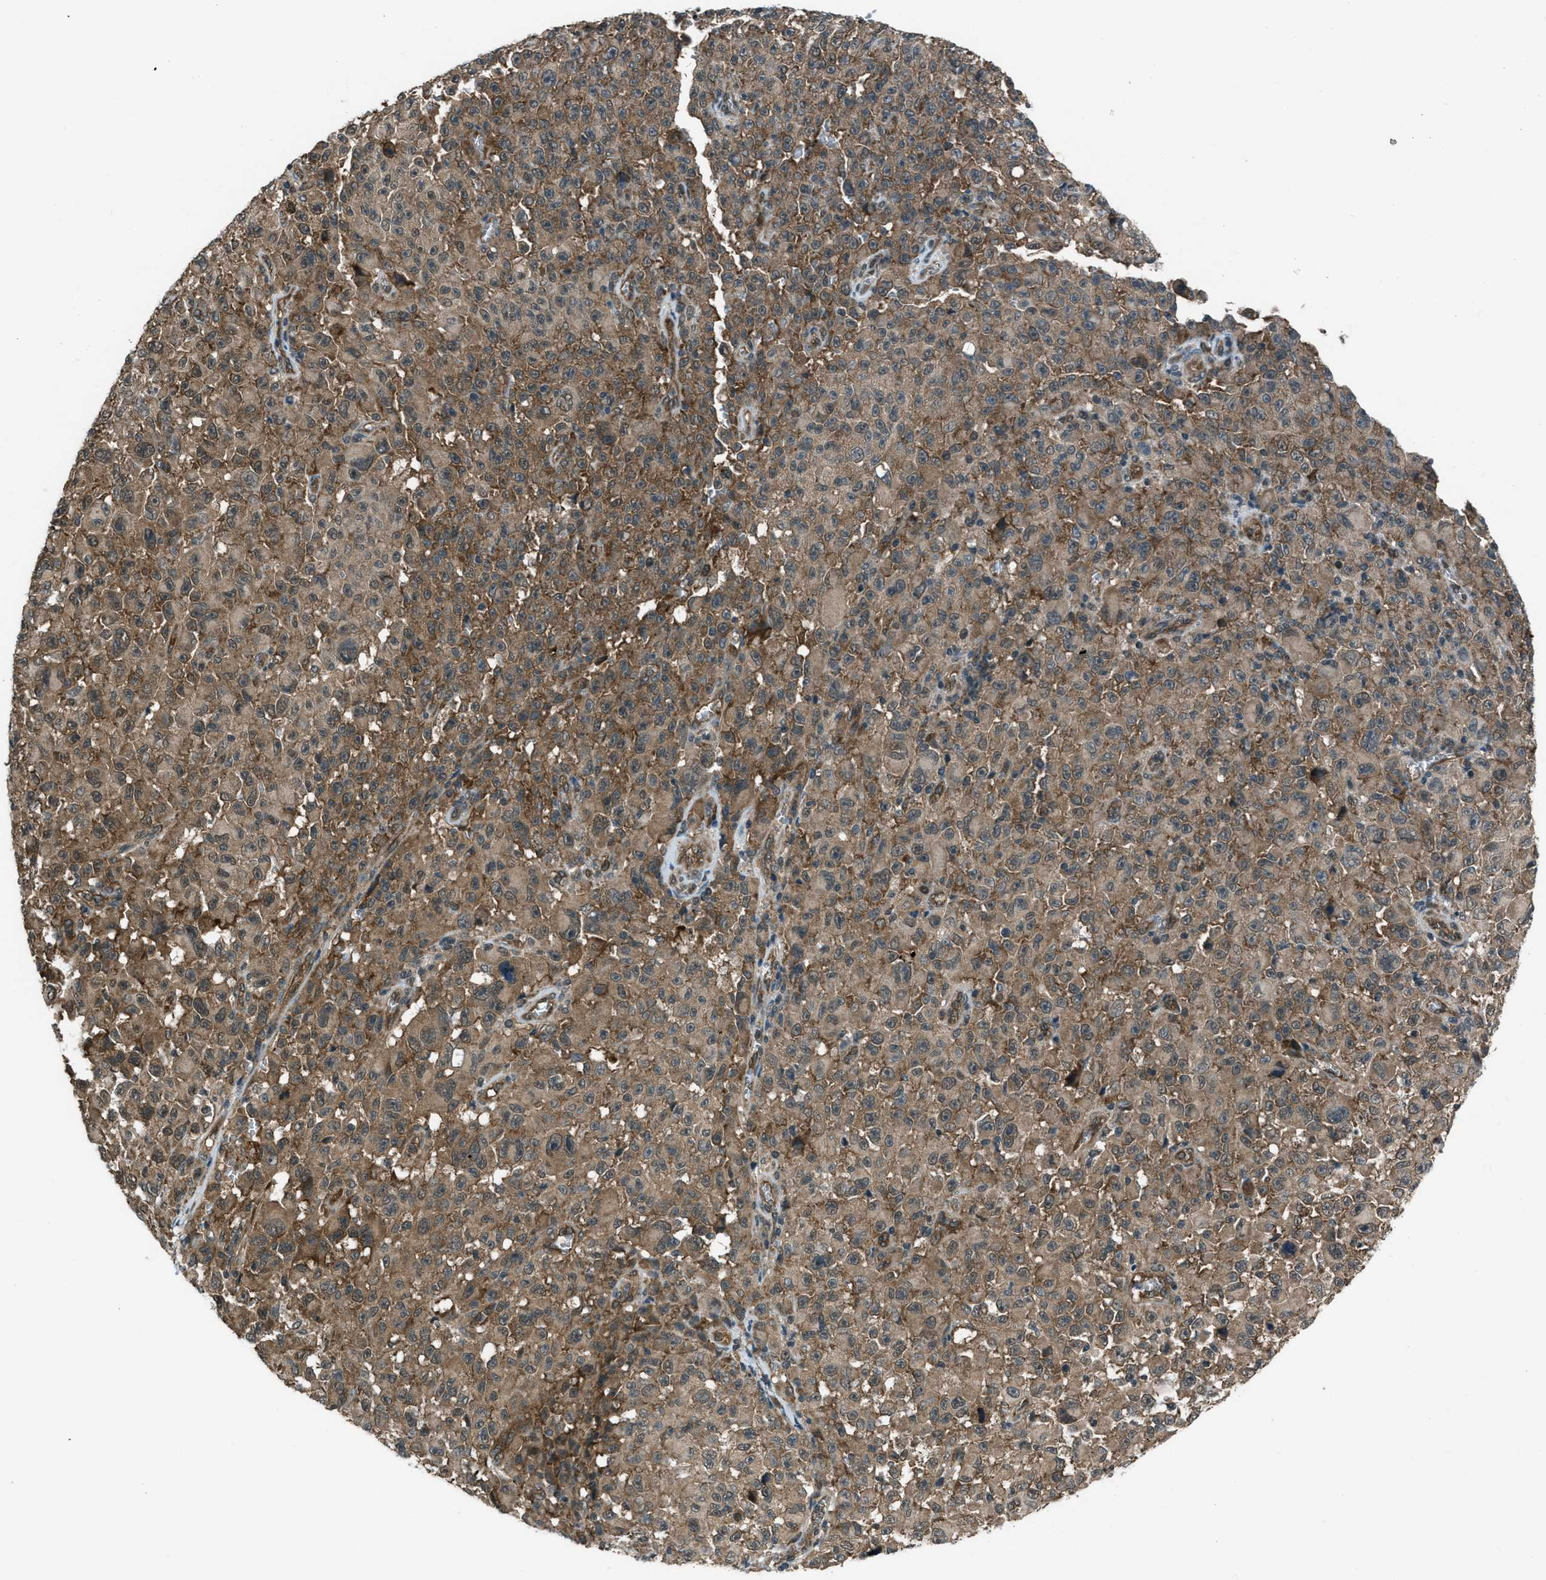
{"staining": {"intensity": "moderate", "quantity": ">75%", "location": "cytoplasmic/membranous"}, "tissue": "melanoma", "cell_type": "Tumor cells", "image_type": "cancer", "snomed": [{"axis": "morphology", "description": "Malignant melanoma, NOS"}, {"axis": "topography", "description": "Skin"}], "caption": "Human malignant melanoma stained with a brown dye displays moderate cytoplasmic/membranous positive positivity in about >75% of tumor cells.", "gene": "ASAP2", "patient": {"sex": "female", "age": 82}}